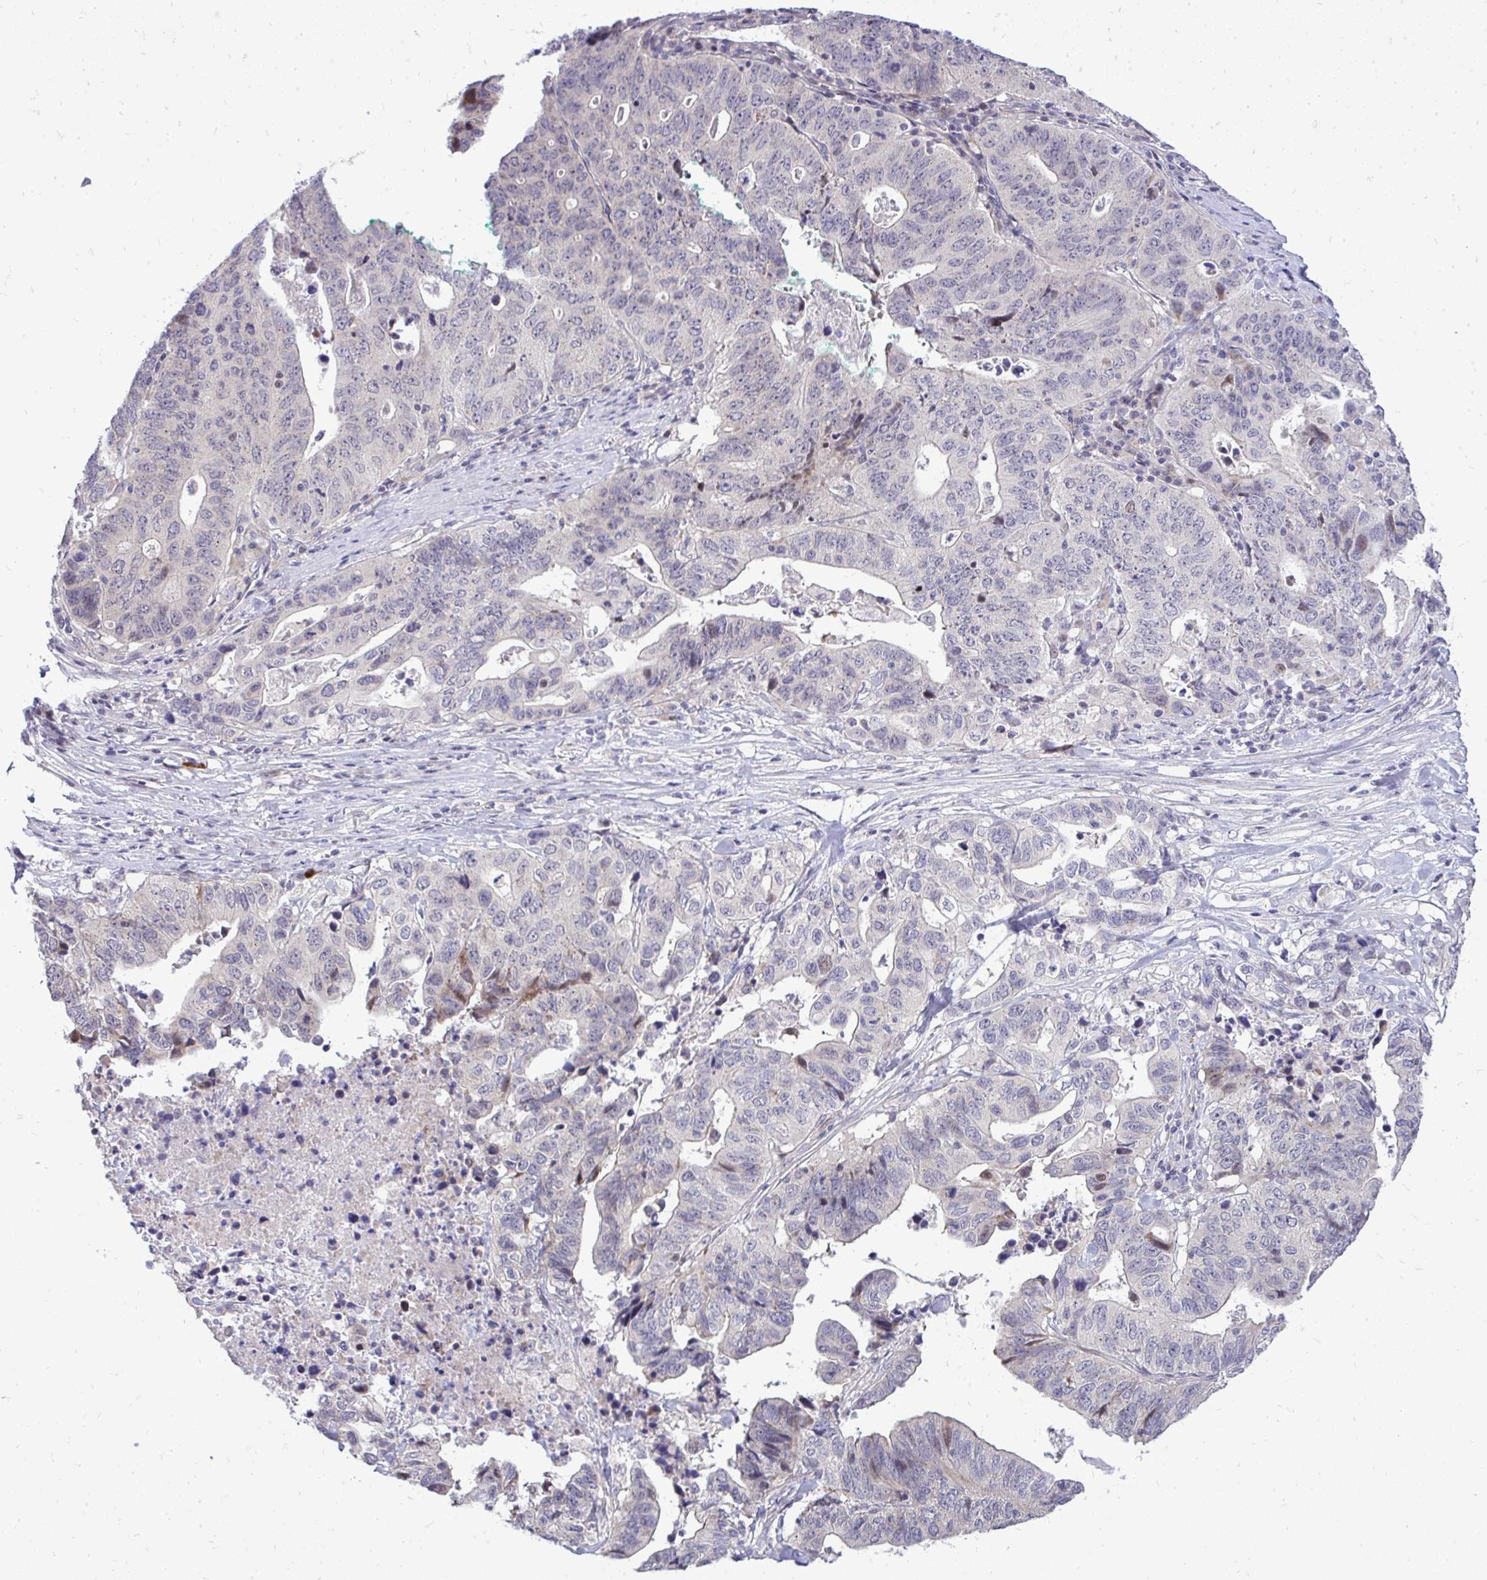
{"staining": {"intensity": "negative", "quantity": "none", "location": "none"}, "tissue": "stomach cancer", "cell_type": "Tumor cells", "image_type": "cancer", "snomed": [{"axis": "morphology", "description": "Adenocarcinoma, NOS"}, {"axis": "topography", "description": "Stomach, upper"}], "caption": "IHC micrograph of human adenocarcinoma (stomach) stained for a protein (brown), which reveals no expression in tumor cells.", "gene": "OR8D1", "patient": {"sex": "female", "age": 67}}